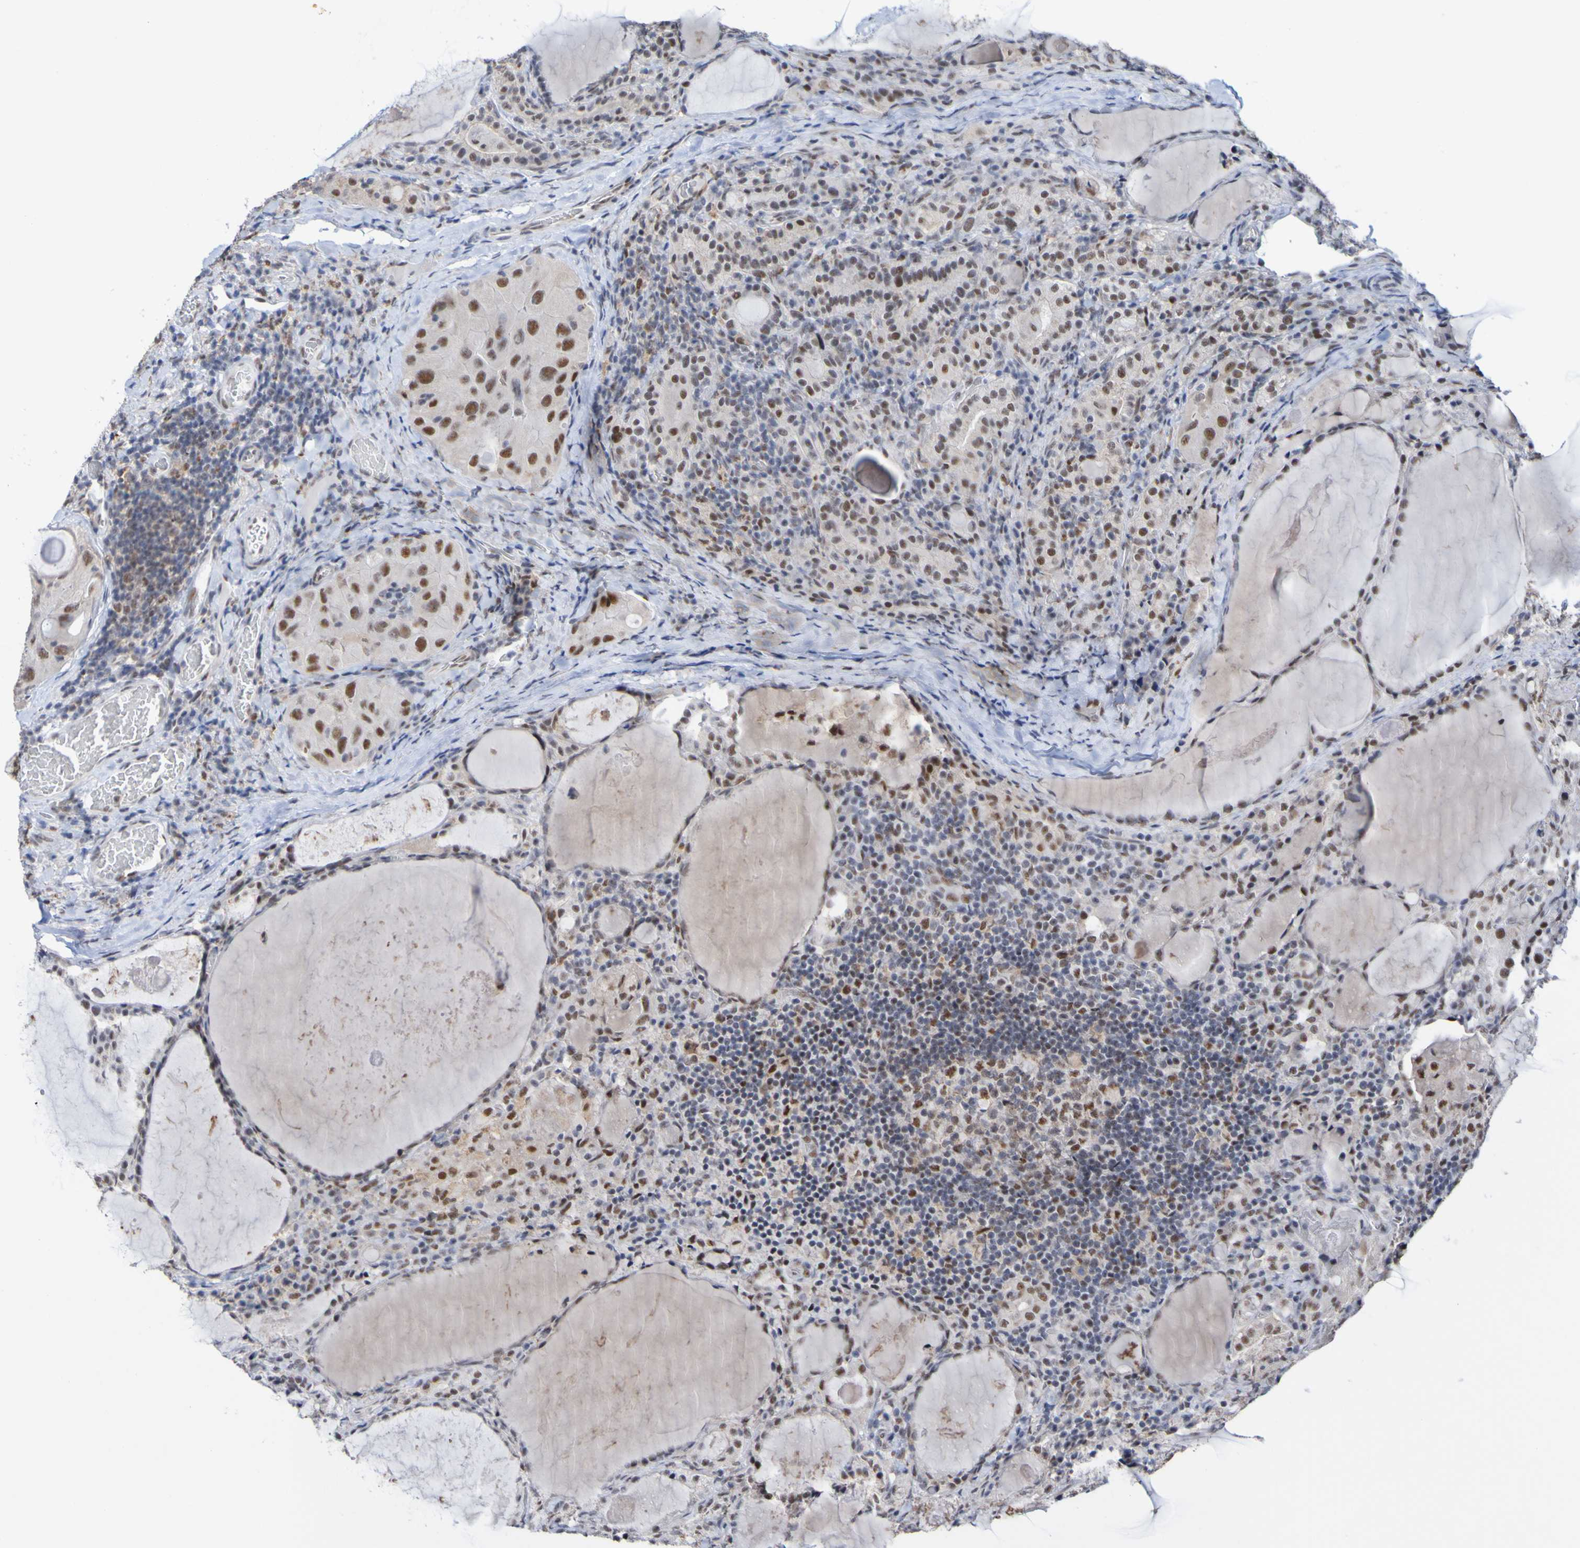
{"staining": {"intensity": "moderate", "quantity": "25%-75%", "location": "nuclear"}, "tissue": "thyroid cancer", "cell_type": "Tumor cells", "image_type": "cancer", "snomed": [{"axis": "morphology", "description": "Papillary adenocarcinoma, NOS"}, {"axis": "topography", "description": "Thyroid gland"}], "caption": "The photomicrograph displays staining of thyroid cancer, revealing moderate nuclear protein expression (brown color) within tumor cells. The staining was performed using DAB to visualize the protein expression in brown, while the nuclei were stained in blue with hematoxylin (Magnification: 20x).", "gene": "CDC5L", "patient": {"sex": "female", "age": 42}}